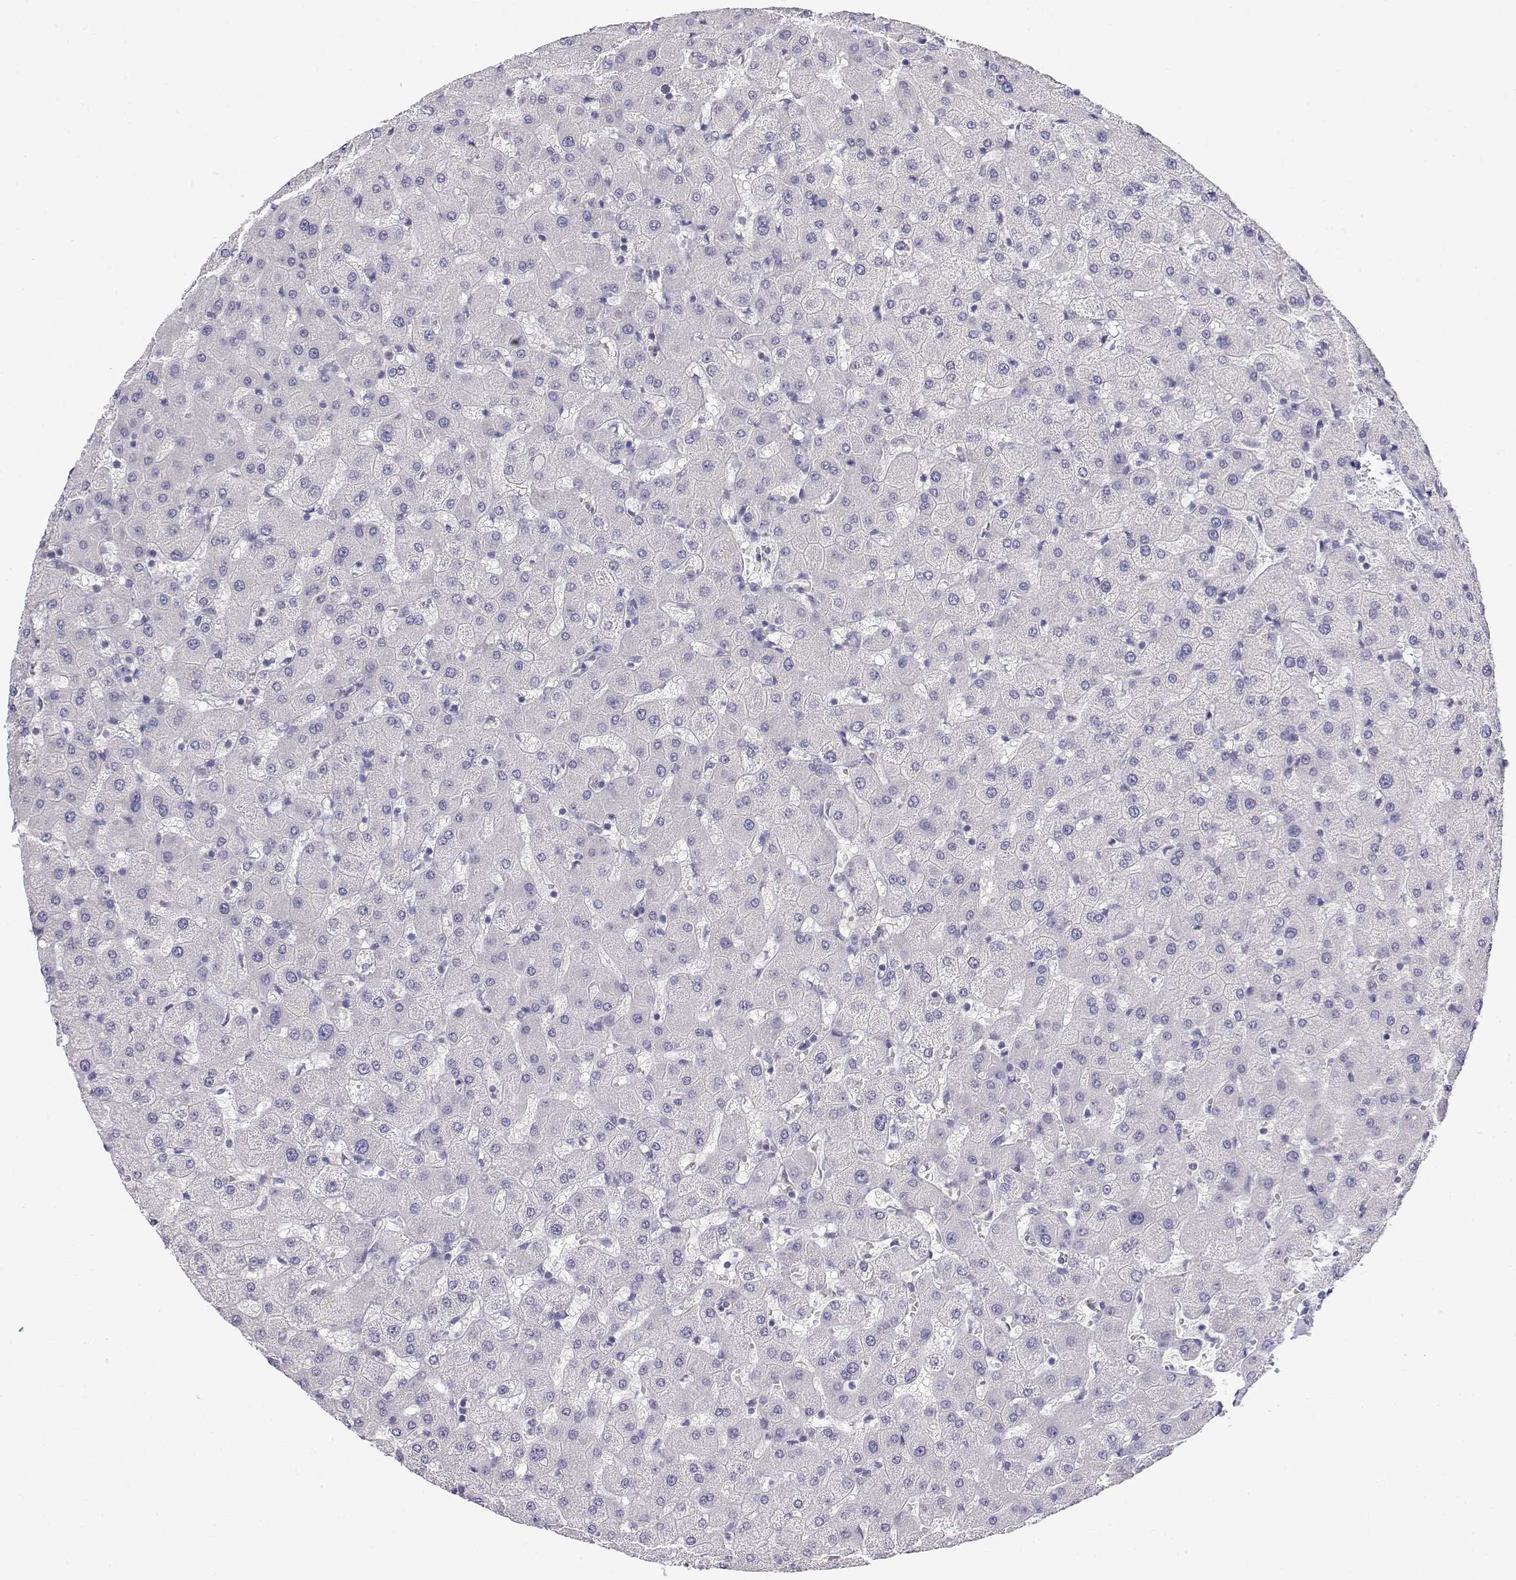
{"staining": {"intensity": "negative", "quantity": "none", "location": "none"}, "tissue": "liver", "cell_type": "Cholangiocytes", "image_type": "normal", "snomed": [{"axis": "morphology", "description": "Normal tissue, NOS"}, {"axis": "topography", "description": "Liver"}], "caption": "Immunohistochemistry histopathology image of benign human liver stained for a protein (brown), which displays no staining in cholangiocytes.", "gene": "LY6D", "patient": {"sex": "female", "age": 63}}